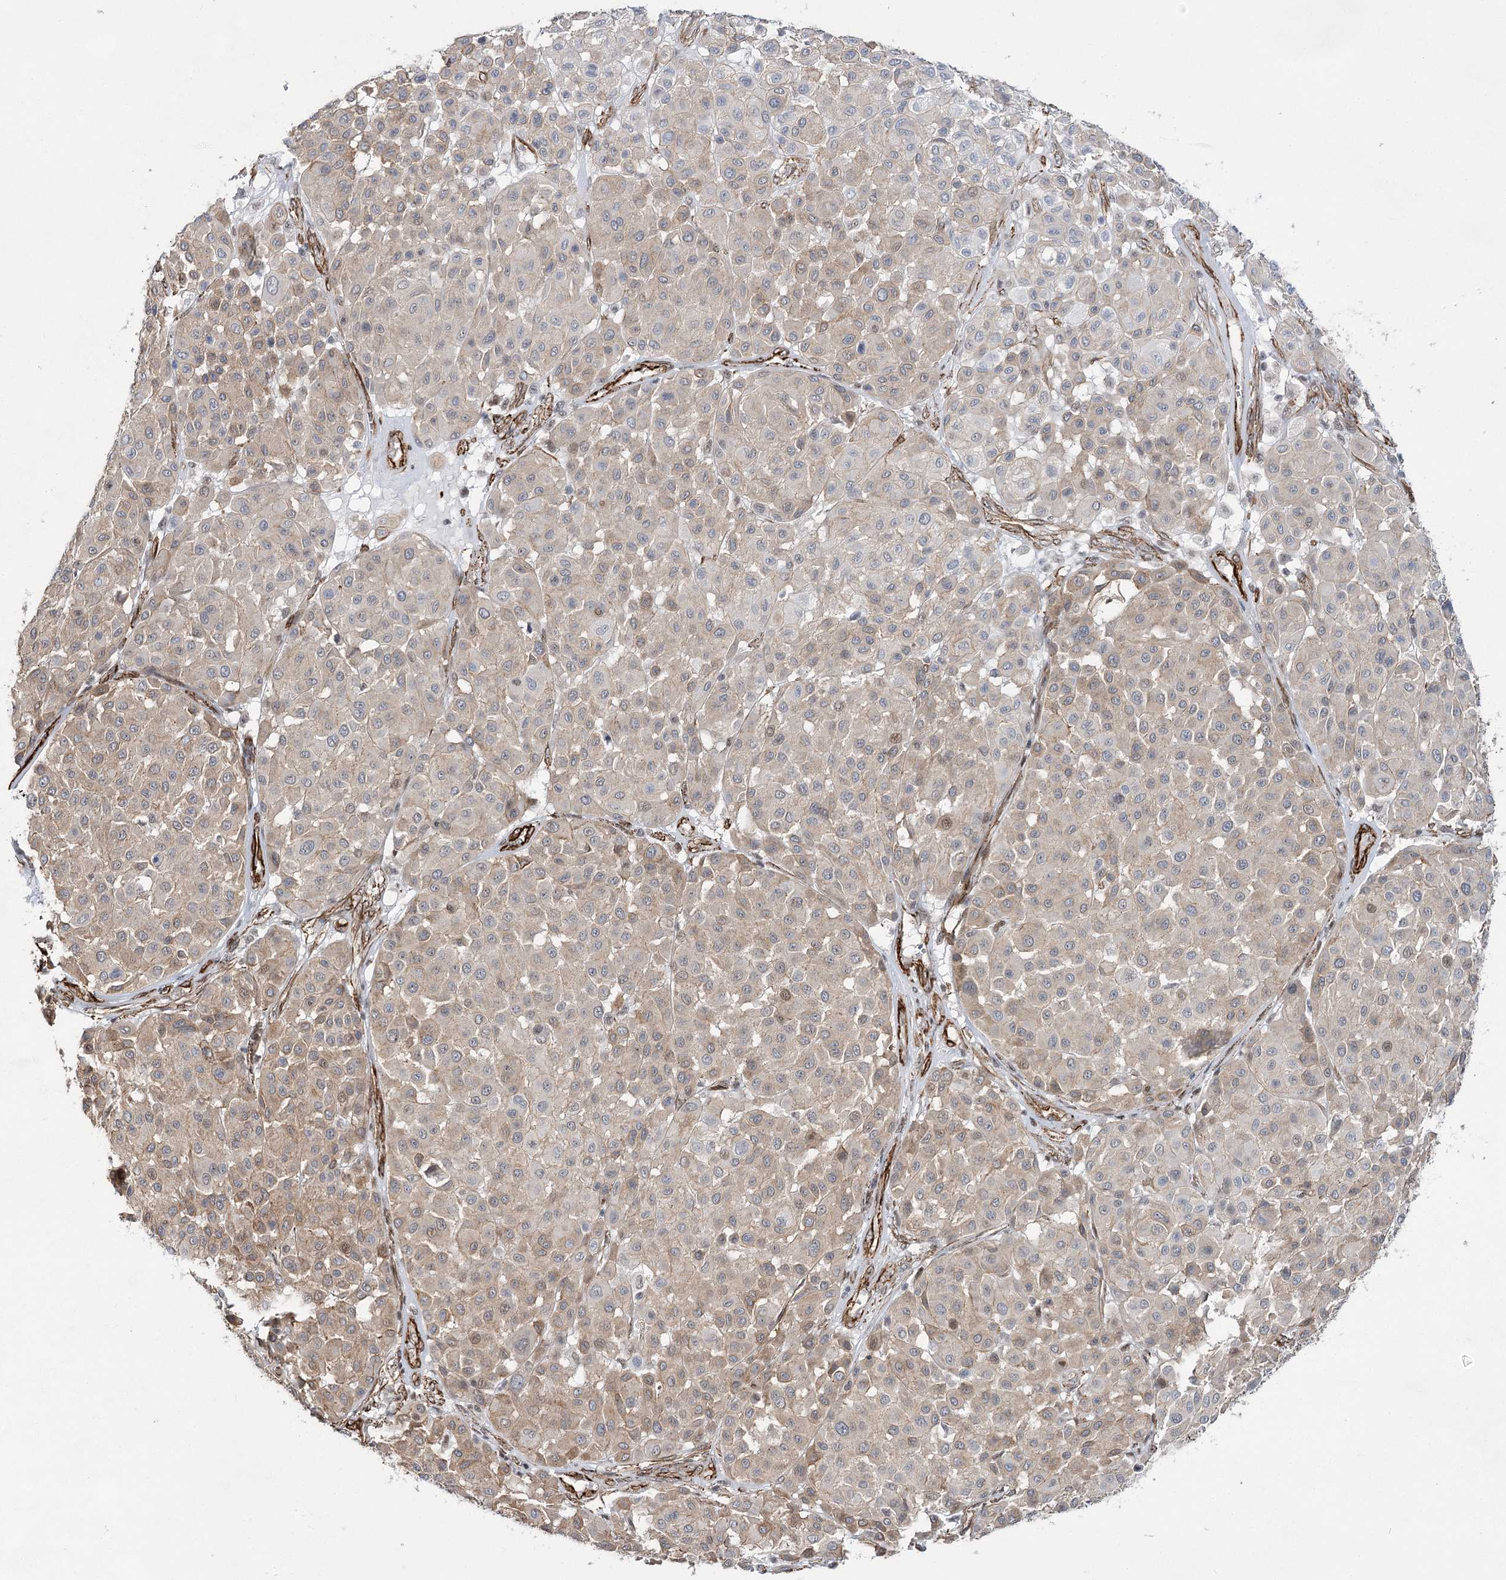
{"staining": {"intensity": "weak", "quantity": "<25%", "location": "cytoplasmic/membranous"}, "tissue": "melanoma", "cell_type": "Tumor cells", "image_type": "cancer", "snomed": [{"axis": "morphology", "description": "Malignant melanoma, Metastatic site"}, {"axis": "topography", "description": "Soft tissue"}], "caption": "Histopathology image shows no protein staining in tumor cells of malignant melanoma (metastatic site) tissue.", "gene": "CWF19L1", "patient": {"sex": "male", "age": 41}}